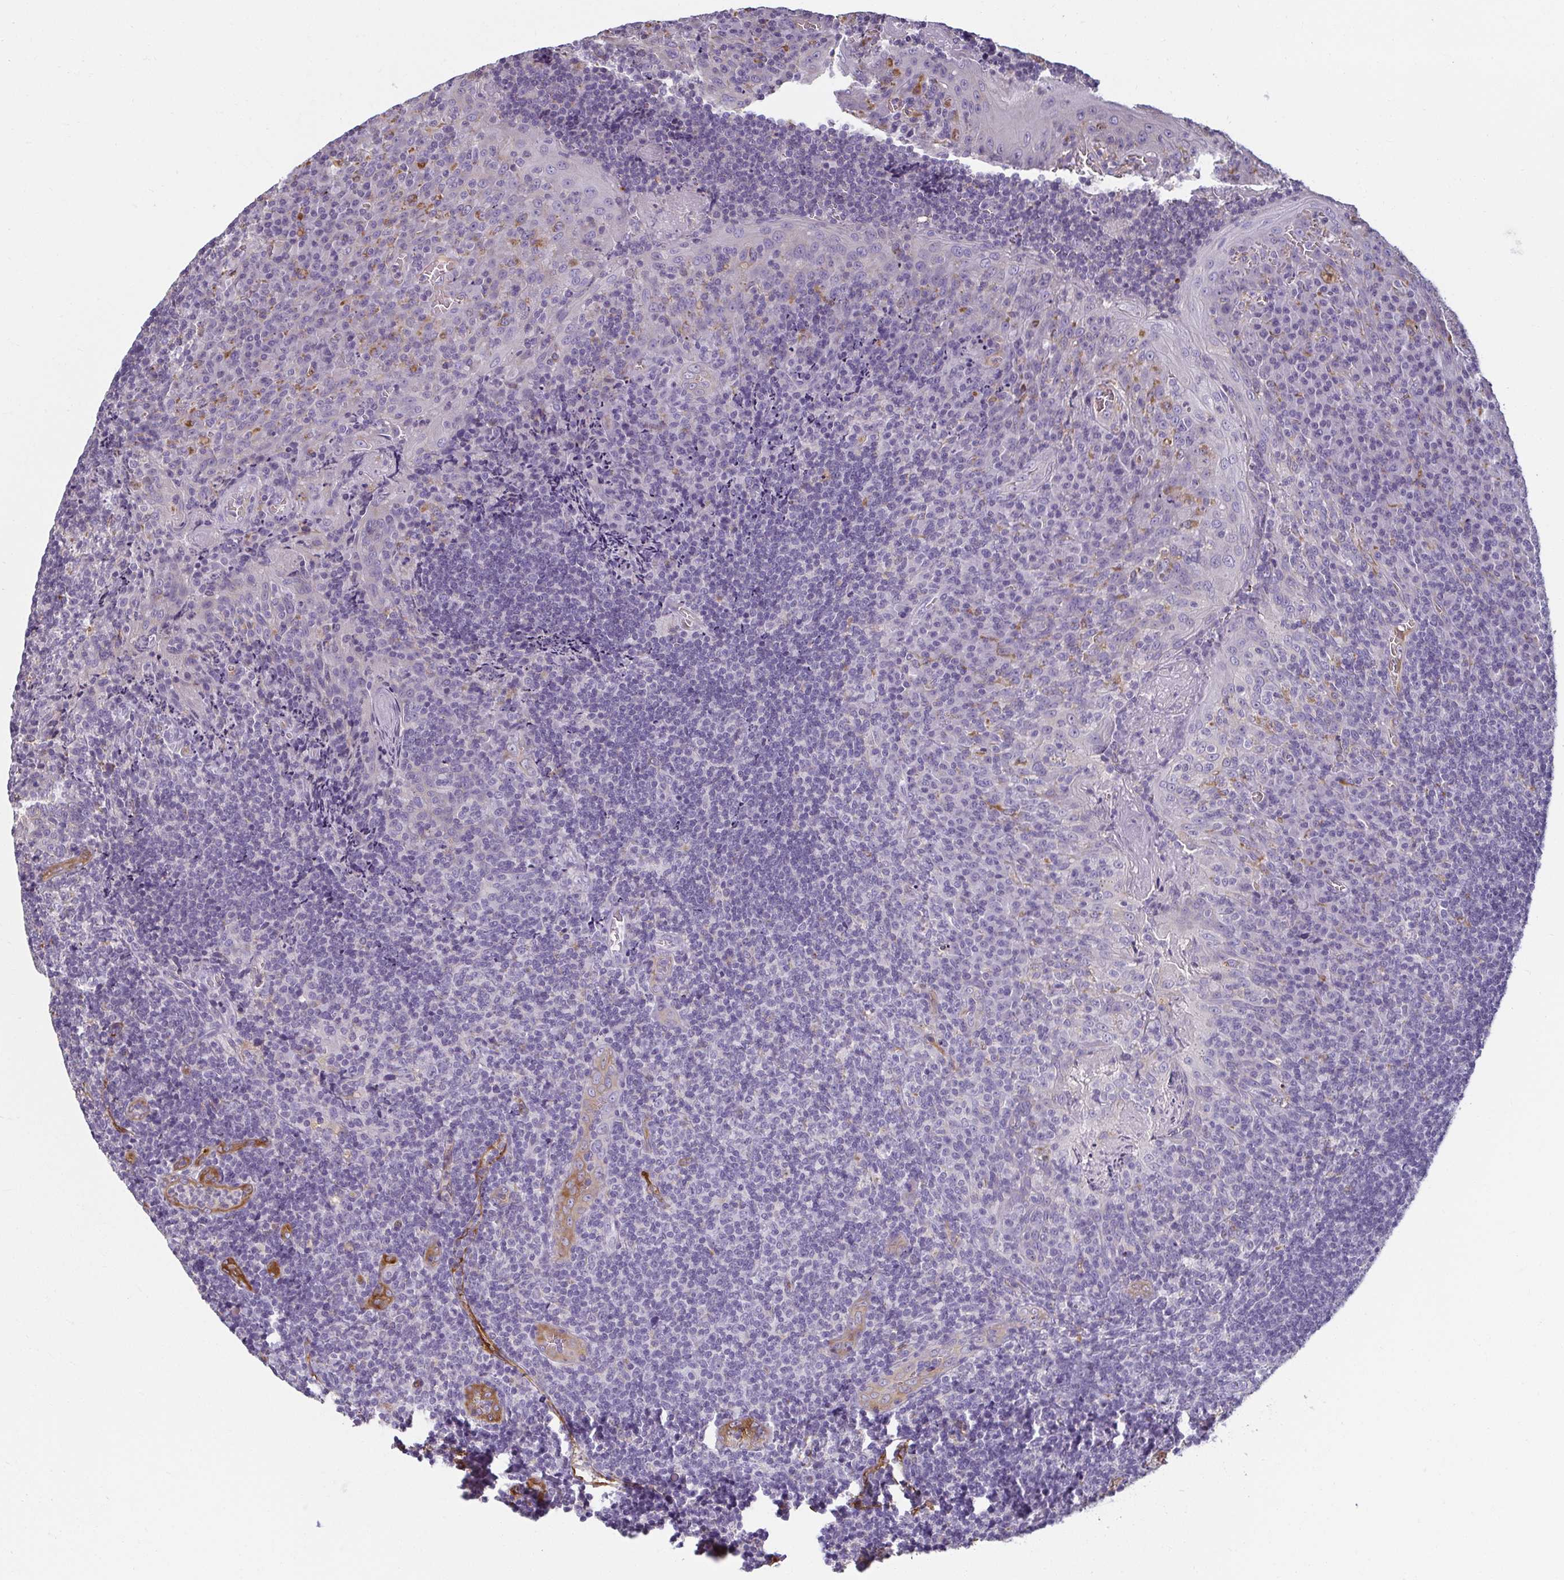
{"staining": {"intensity": "negative", "quantity": "none", "location": "none"}, "tissue": "tonsil", "cell_type": "Germinal center cells", "image_type": "normal", "snomed": [{"axis": "morphology", "description": "Normal tissue, NOS"}, {"axis": "topography", "description": "Tonsil"}], "caption": "Germinal center cells are negative for brown protein staining in benign tonsil. The staining was performed using DAB to visualize the protein expression in brown, while the nuclei were stained in blue with hematoxylin (Magnification: 20x).", "gene": "PDE2A", "patient": {"sex": "male", "age": 17}}